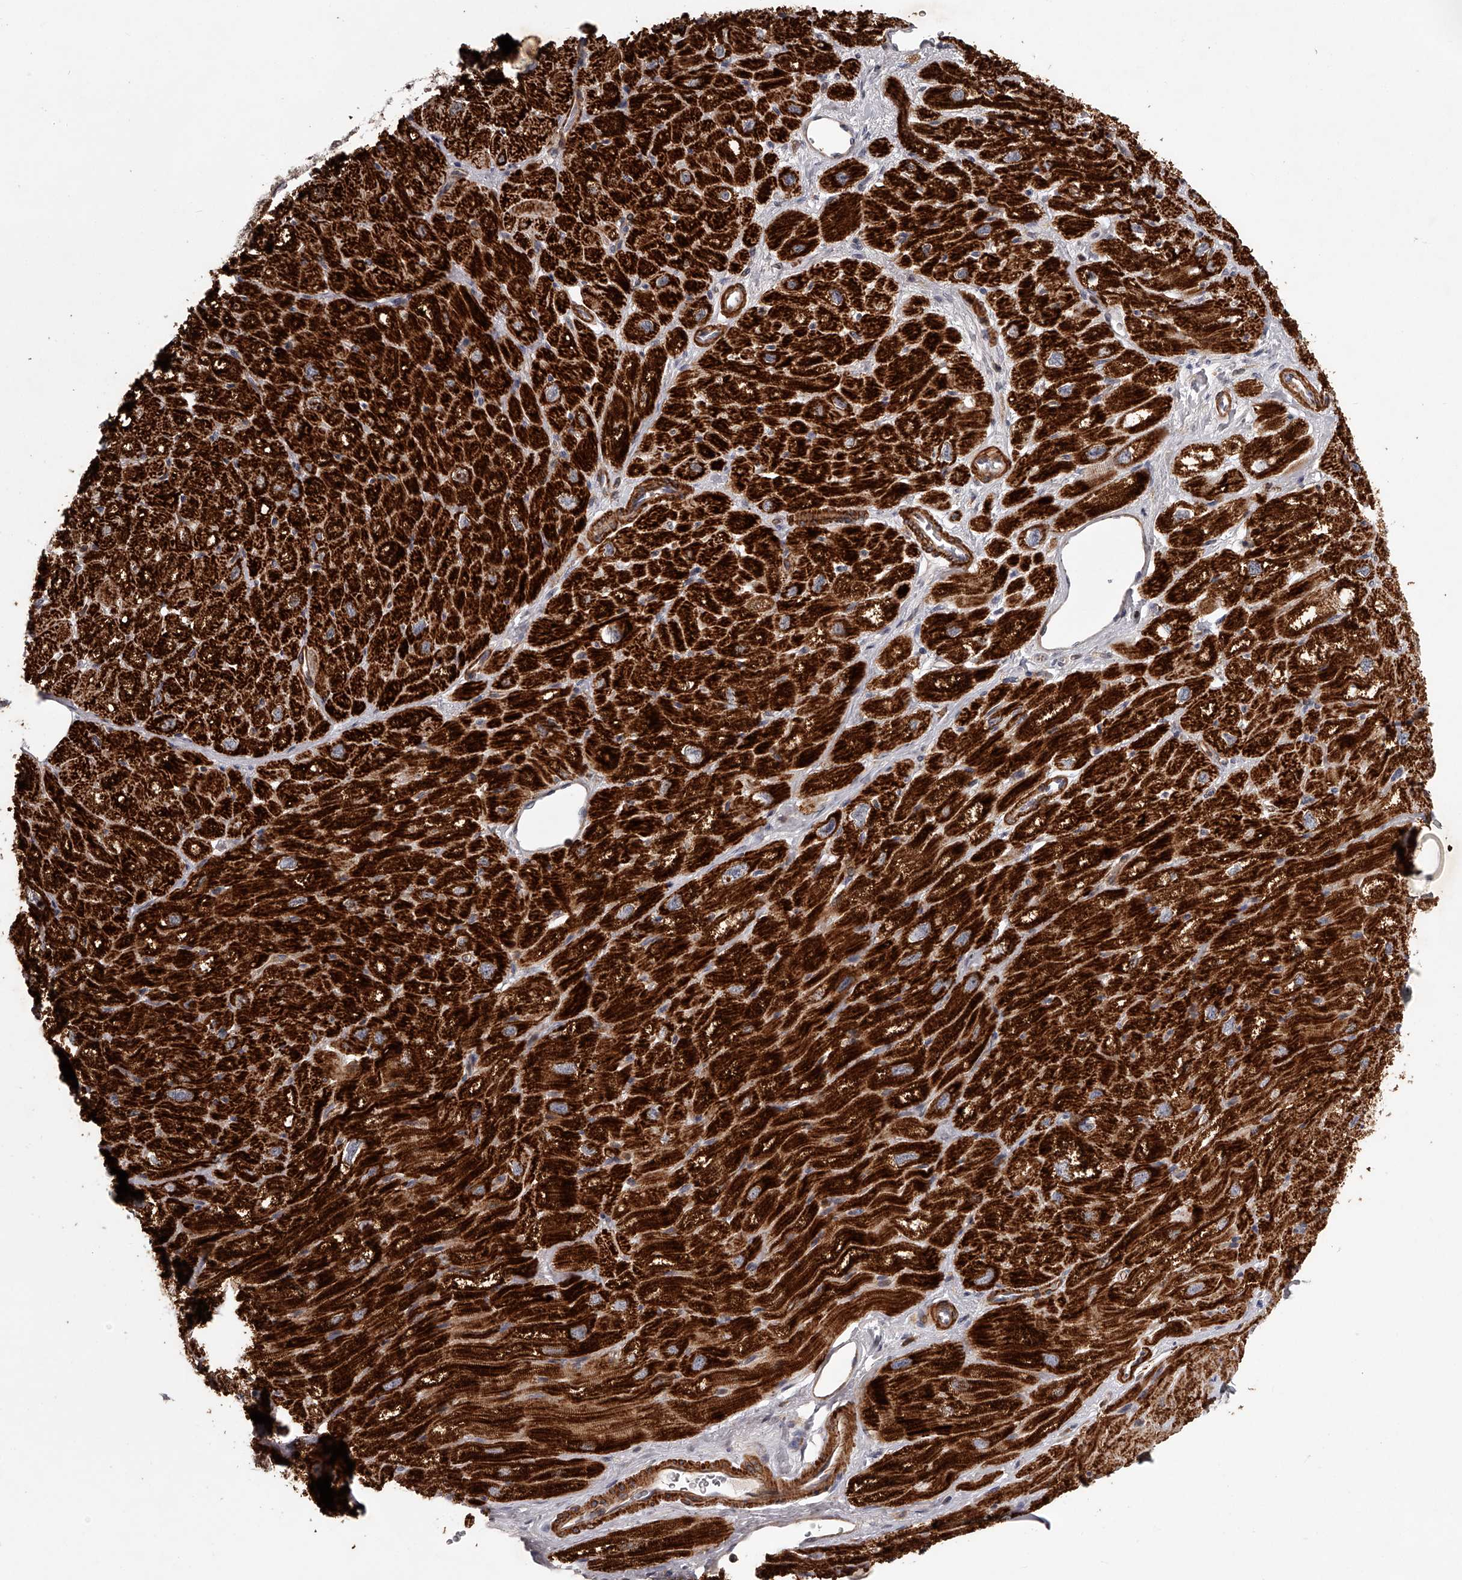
{"staining": {"intensity": "strong", "quantity": ">75%", "location": "cytoplasmic/membranous"}, "tissue": "heart muscle", "cell_type": "Cardiomyocytes", "image_type": "normal", "snomed": [{"axis": "morphology", "description": "Normal tissue, NOS"}, {"axis": "topography", "description": "Heart"}], "caption": "Strong cytoplasmic/membranous protein staining is appreciated in approximately >75% of cardiomyocytes in heart muscle.", "gene": "RRP36", "patient": {"sex": "male", "age": 50}}